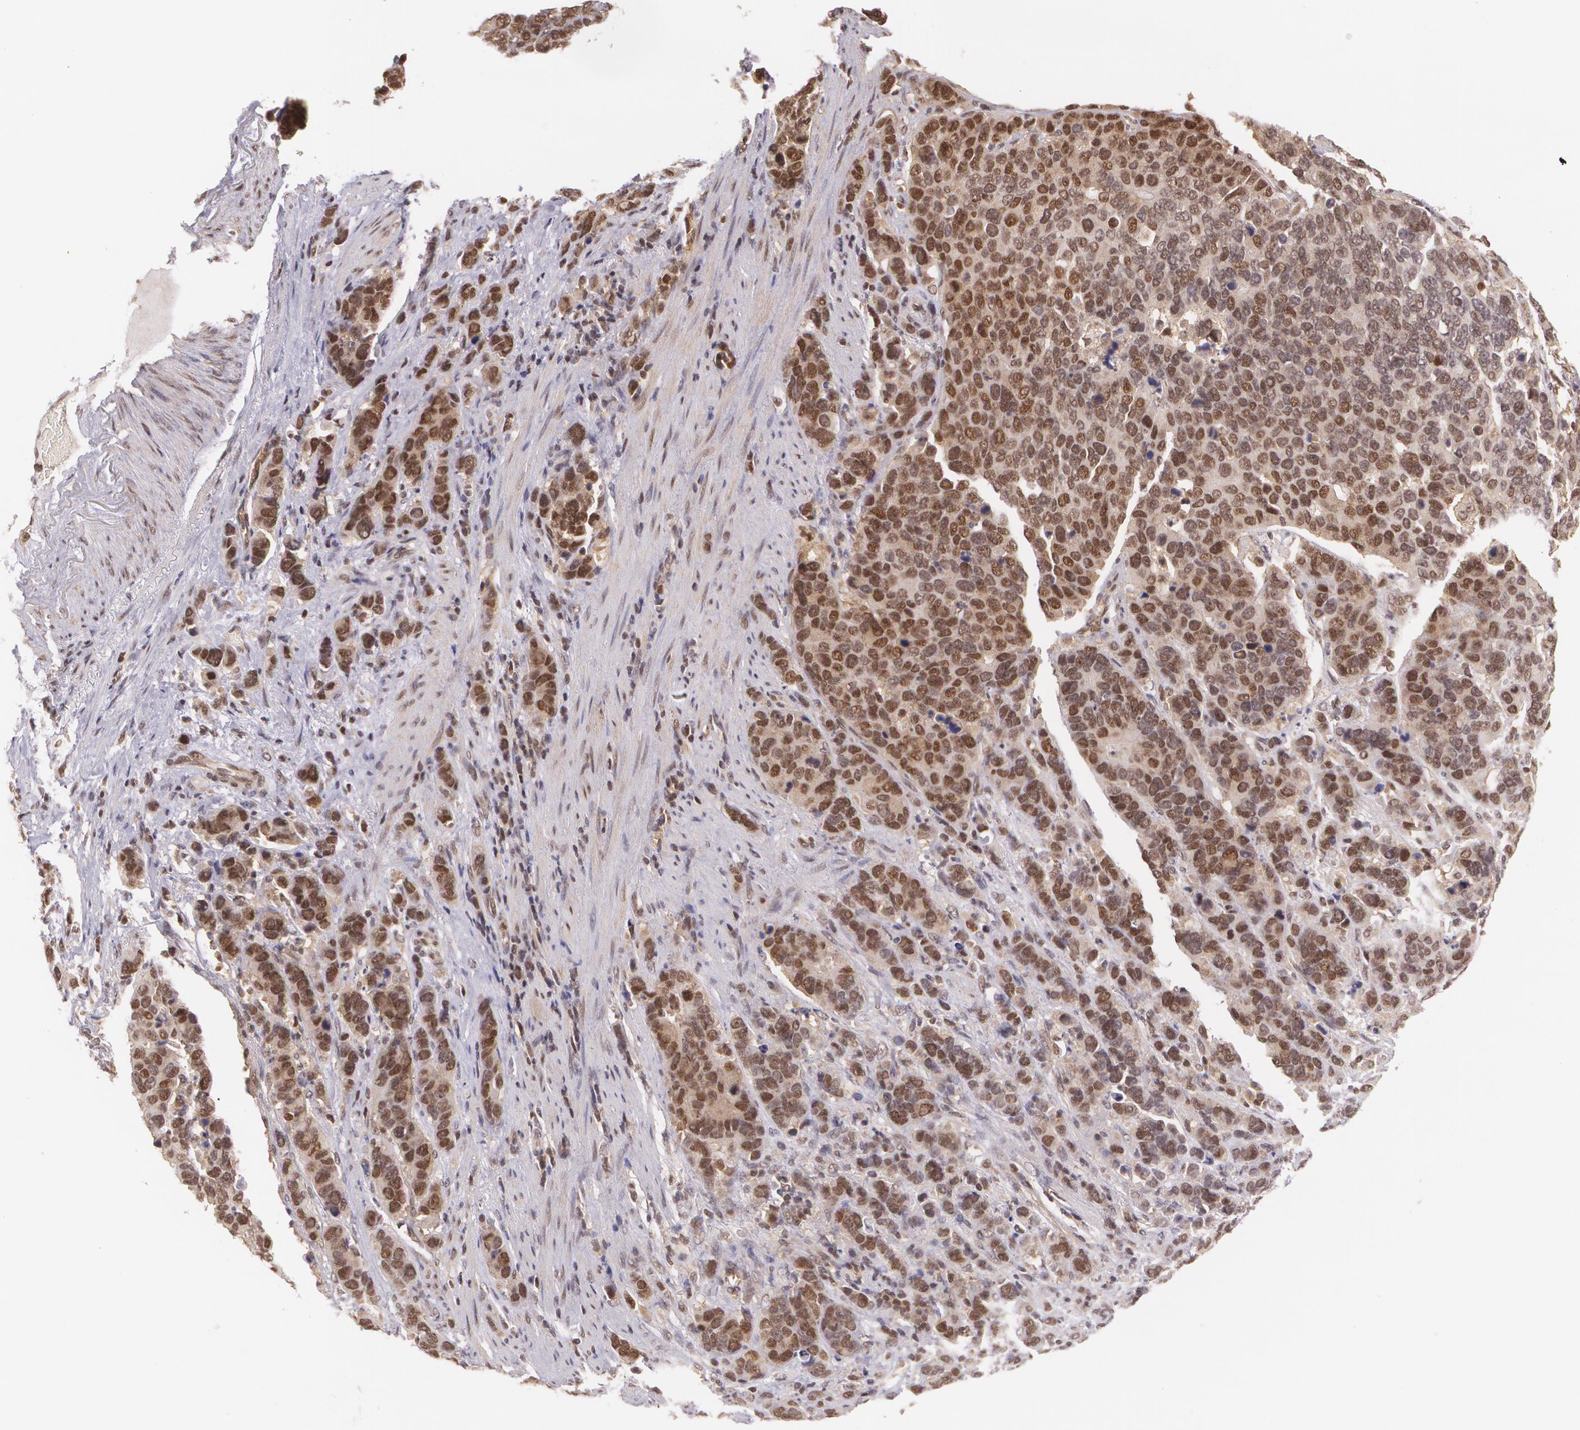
{"staining": {"intensity": "moderate", "quantity": ">75%", "location": "cytoplasmic/membranous,nuclear"}, "tissue": "stomach cancer", "cell_type": "Tumor cells", "image_type": "cancer", "snomed": [{"axis": "morphology", "description": "Adenocarcinoma, NOS"}, {"axis": "topography", "description": "Stomach, upper"}], "caption": "Human stomach cancer stained with a brown dye demonstrates moderate cytoplasmic/membranous and nuclear positive positivity in about >75% of tumor cells.", "gene": "CUL2", "patient": {"sex": "male", "age": 71}}